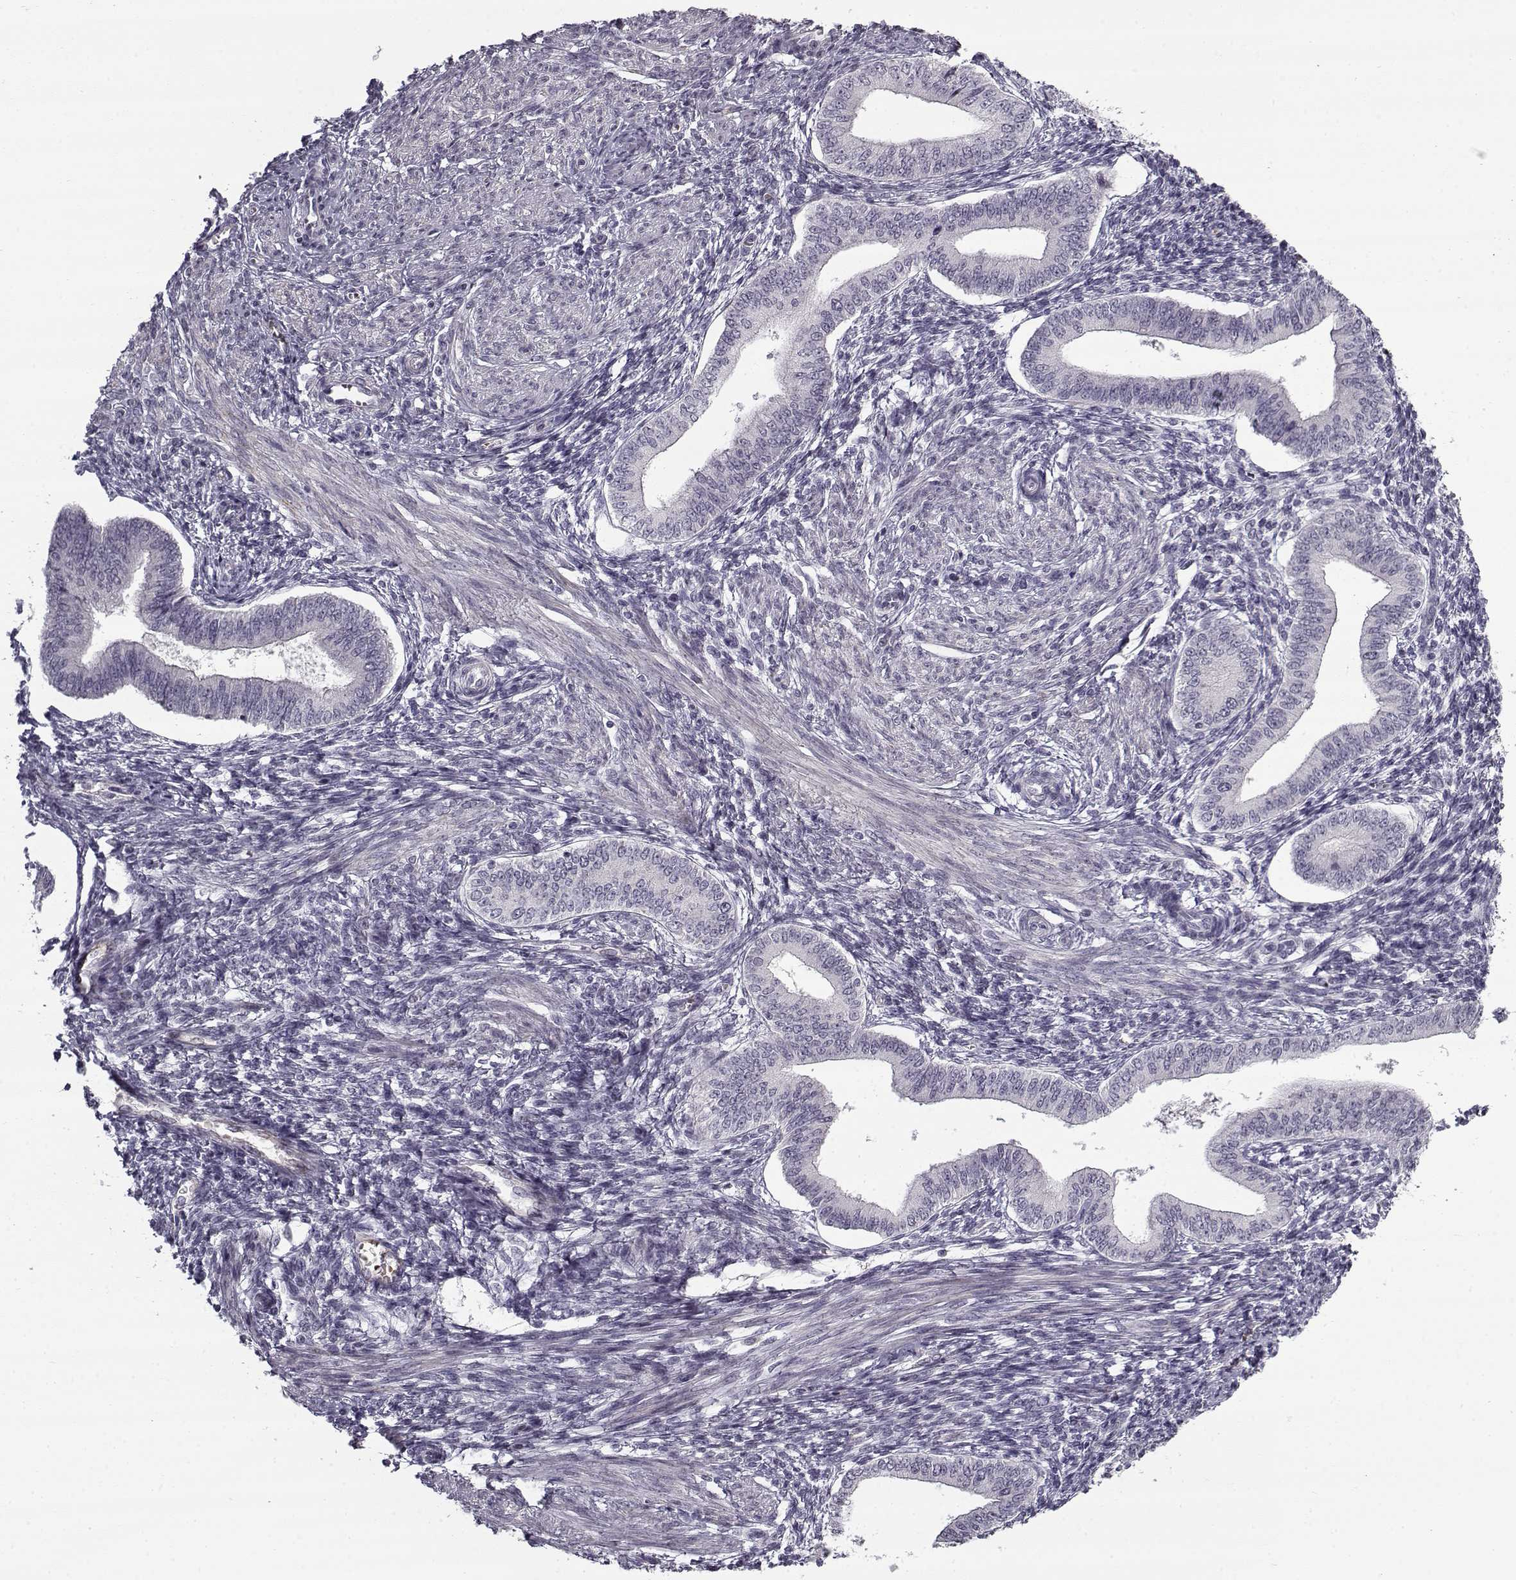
{"staining": {"intensity": "negative", "quantity": "none", "location": "none"}, "tissue": "endometrium", "cell_type": "Cells in endometrial stroma", "image_type": "normal", "snomed": [{"axis": "morphology", "description": "Normal tissue, NOS"}, {"axis": "topography", "description": "Endometrium"}], "caption": "DAB (3,3'-diaminobenzidine) immunohistochemical staining of benign endometrium exhibits no significant expression in cells in endometrial stroma. (Brightfield microscopy of DAB immunohistochemistry (IHC) at high magnification).", "gene": "SNCA", "patient": {"sex": "female", "age": 42}}